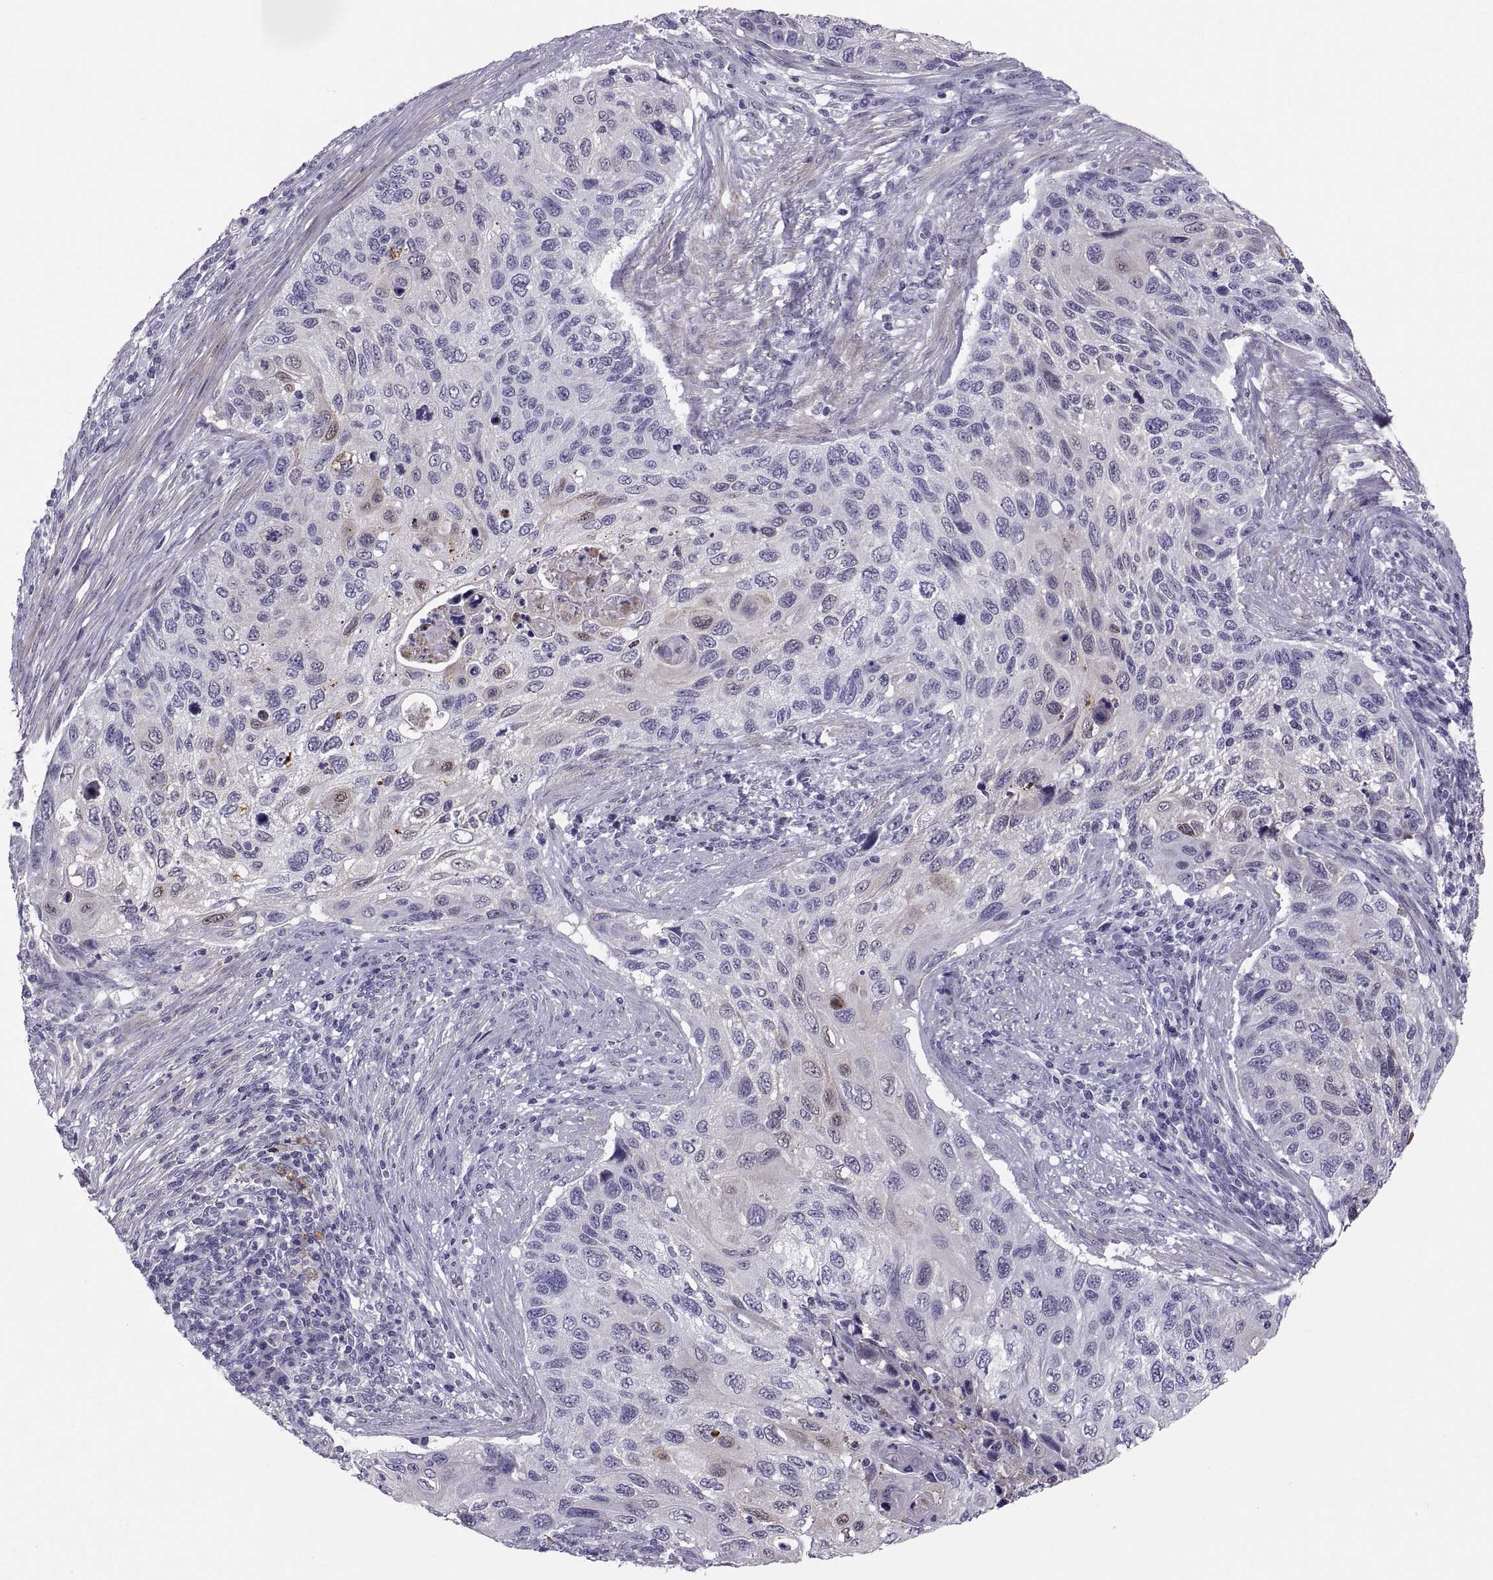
{"staining": {"intensity": "negative", "quantity": "none", "location": "none"}, "tissue": "cervical cancer", "cell_type": "Tumor cells", "image_type": "cancer", "snomed": [{"axis": "morphology", "description": "Squamous cell carcinoma, NOS"}, {"axis": "topography", "description": "Cervix"}], "caption": "This image is of cervical cancer (squamous cell carcinoma) stained with immunohistochemistry to label a protein in brown with the nuclei are counter-stained blue. There is no expression in tumor cells.", "gene": "IGSF1", "patient": {"sex": "female", "age": 70}}